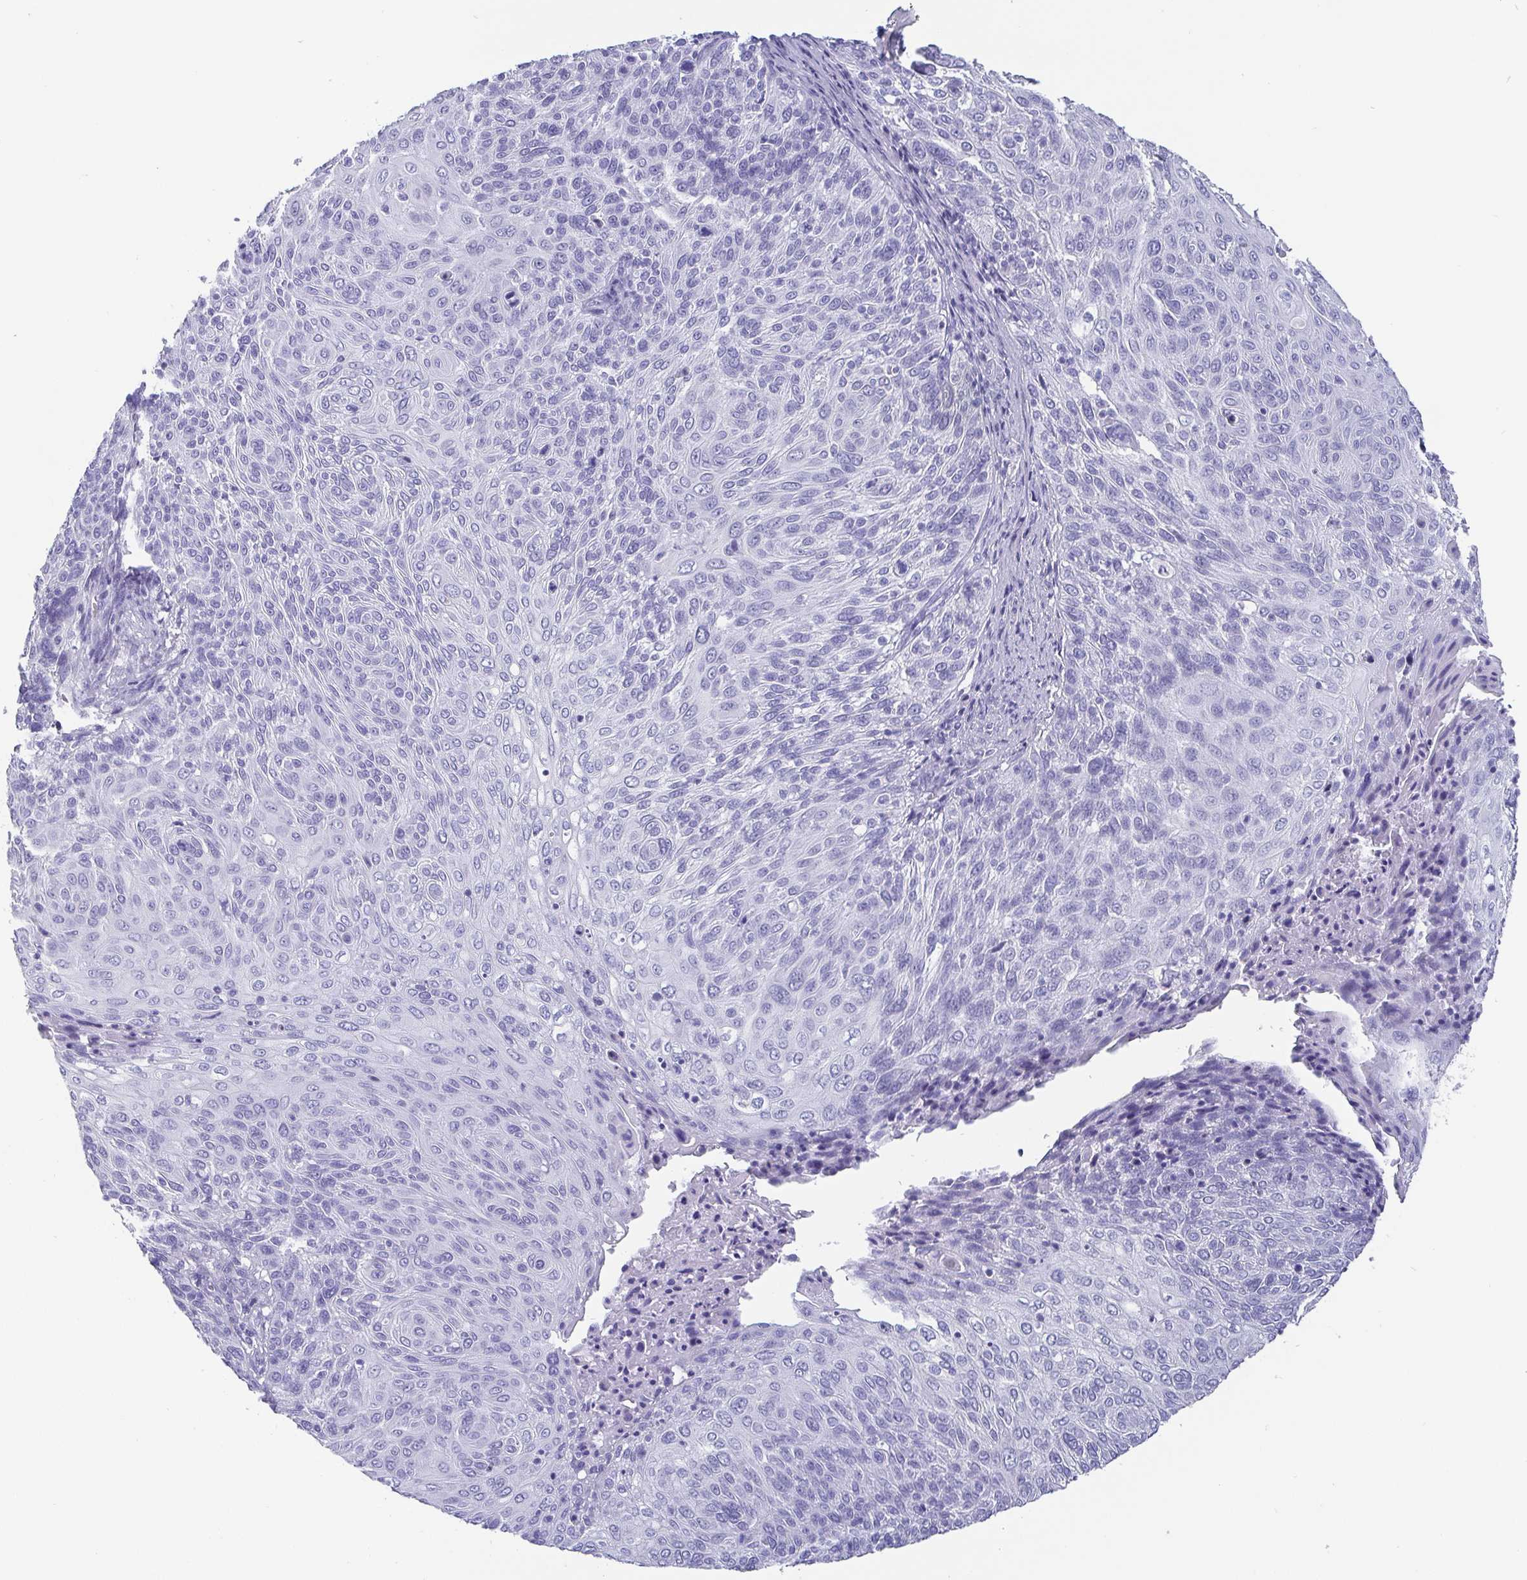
{"staining": {"intensity": "negative", "quantity": "none", "location": "none"}, "tissue": "cervical cancer", "cell_type": "Tumor cells", "image_type": "cancer", "snomed": [{"axis": "morphology", "description": "Squamous cell carcinoma, NOS"}, {"axis": "topography", "description": "Cervix"}], "caption": "This is an IHC image of cervical cancer (squamous cell carcinoma). There is no expression in tumor cells.", "gene": "SCGN", "patient": {"sex": "female", "age": 31}}